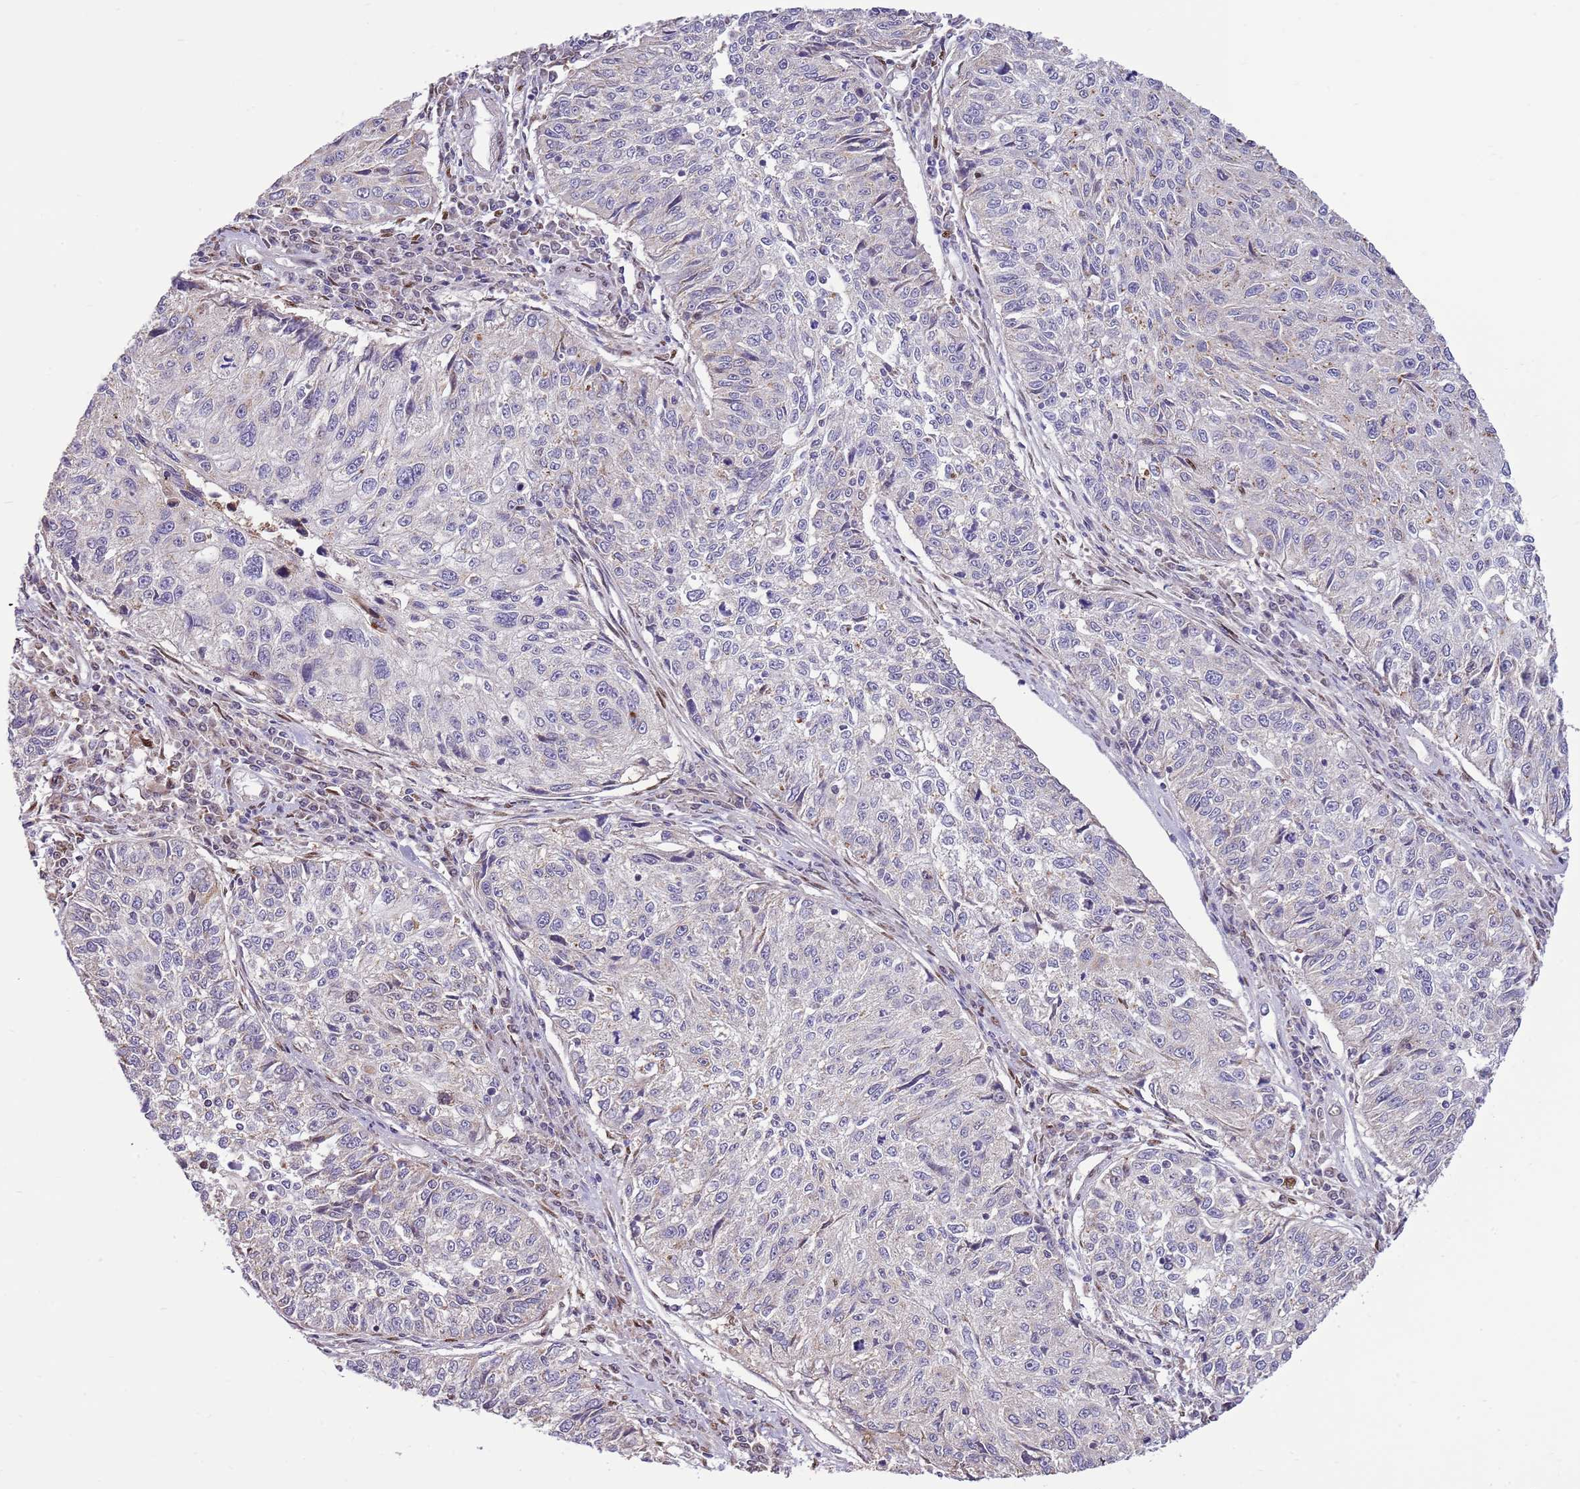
{"staining": {"intensity": "negative", "quantity": "none", "location": "none"}, "tissue": "cervical cancer", "cell_type": "Tumor cells", "image_type": "cancer", "snomed": [{"axis": "morphology", "description": "Squamous cell carcinoma, NOS"}, {"axis": "topography", "description": "Cervix"}], "caption": "A histopathology image of cervical cancer stained for a protein demonstrates no brown staining in tumor cells.", "gene": "ARL2BP", "patient": {"sex": "female", "age": 57}}